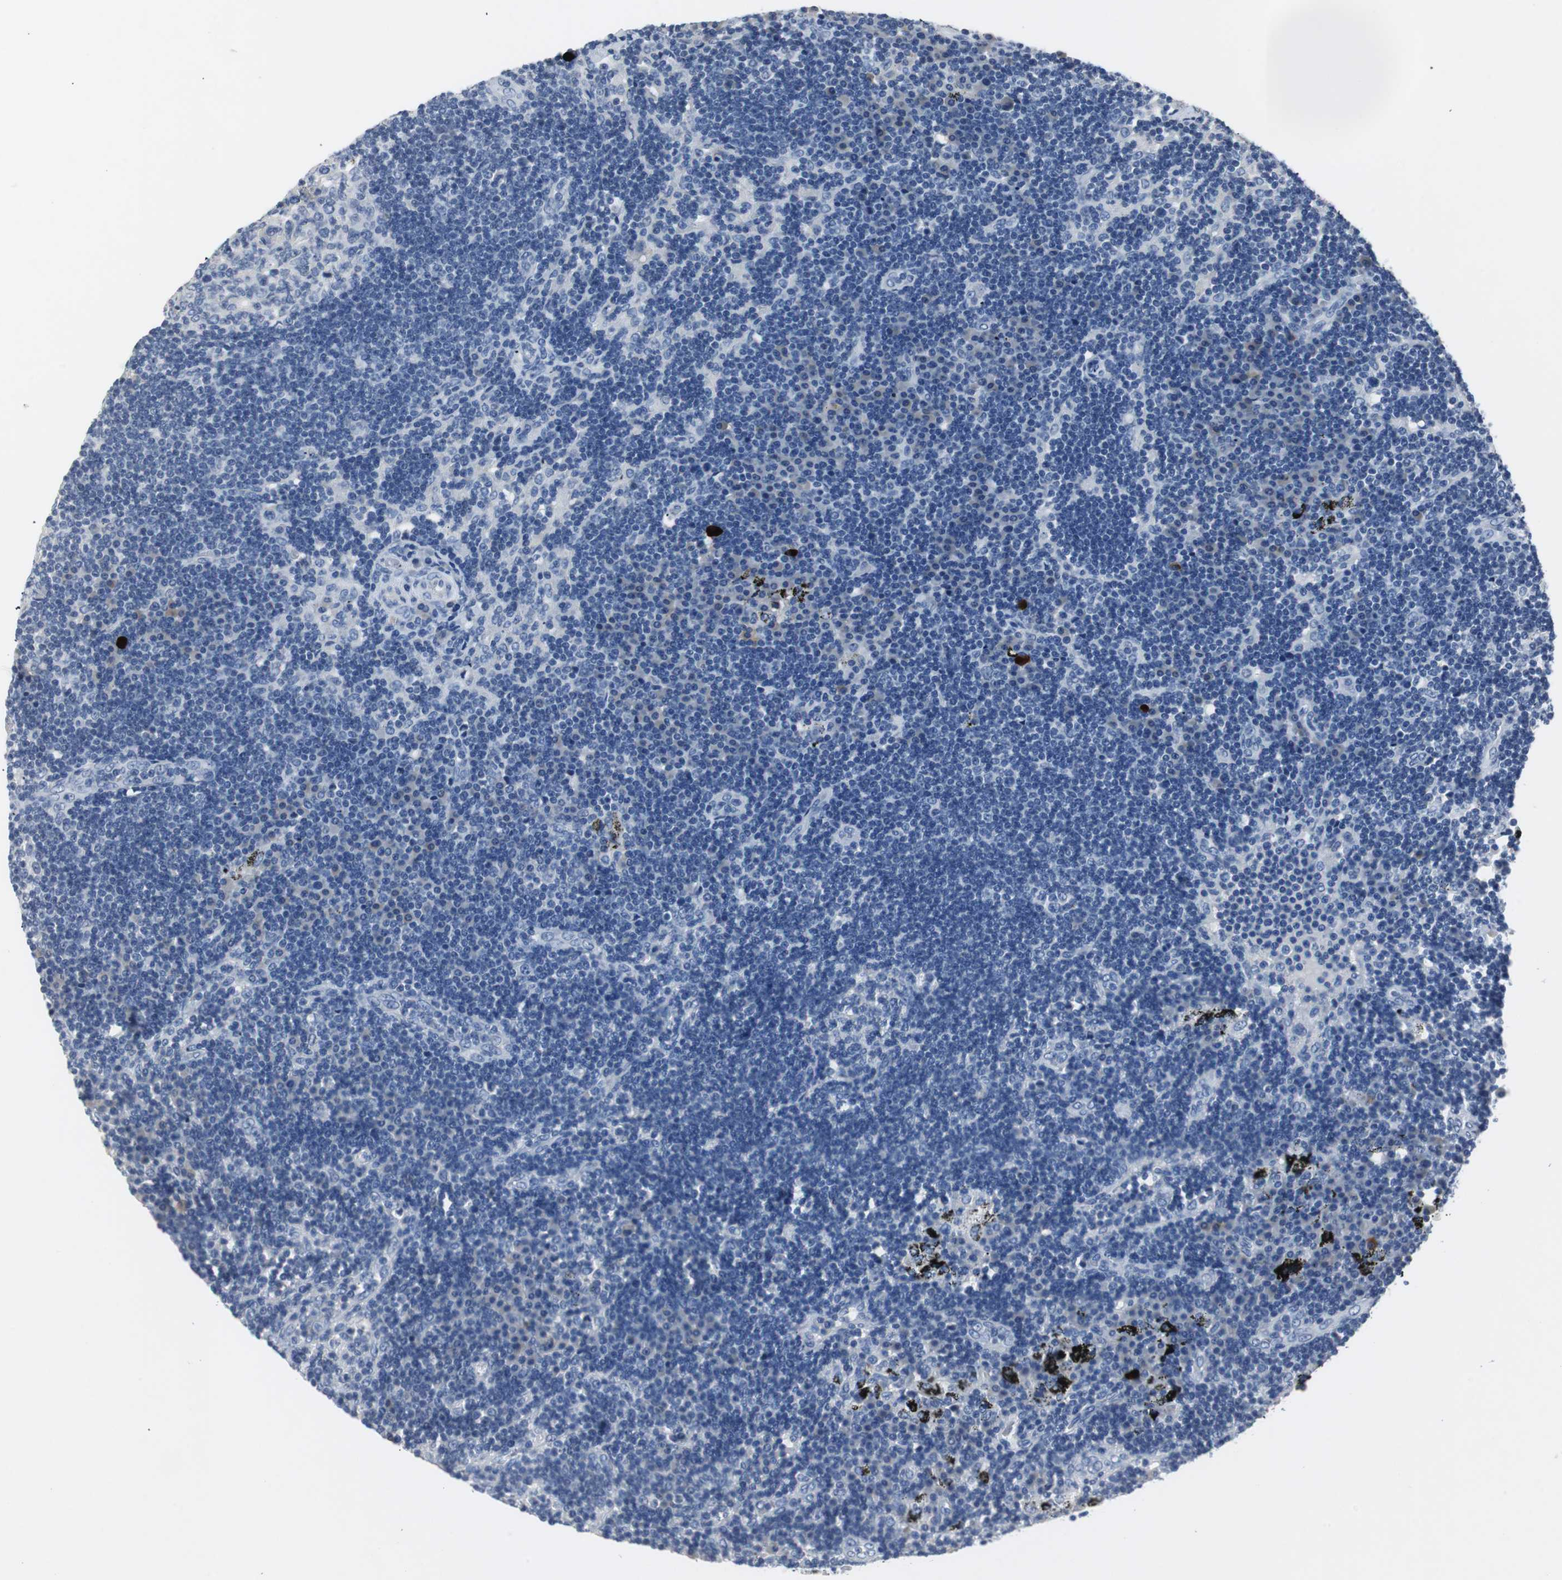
{"staining": {"intensity": "negative", "quantity": "none", "location": "none"}, "tissue": "lymph node", "cell_type": "Germinal center cells", "image_type": "normal", "snomed": [{"axis": "morphology", "description": "Normal tissue, NOS"}, {"axis": "morphology", "description": "Squamous cell carcinoma, metastatic, NOS"}, {"axis": "topography", "description": "Lymph node"}], "caption": "DAB (3,3'-diaminobenzidine) immunohistochemical staining of unremarkable lymph node displays no significant staining in germinal center cells. Brightfield microscopy of immunohistochemistry stained with DAB (brown) and hematoxylin (blue), captured at high magnification.", "gene": "LRP2", "patient": {"sex": "female", "age": 53}}